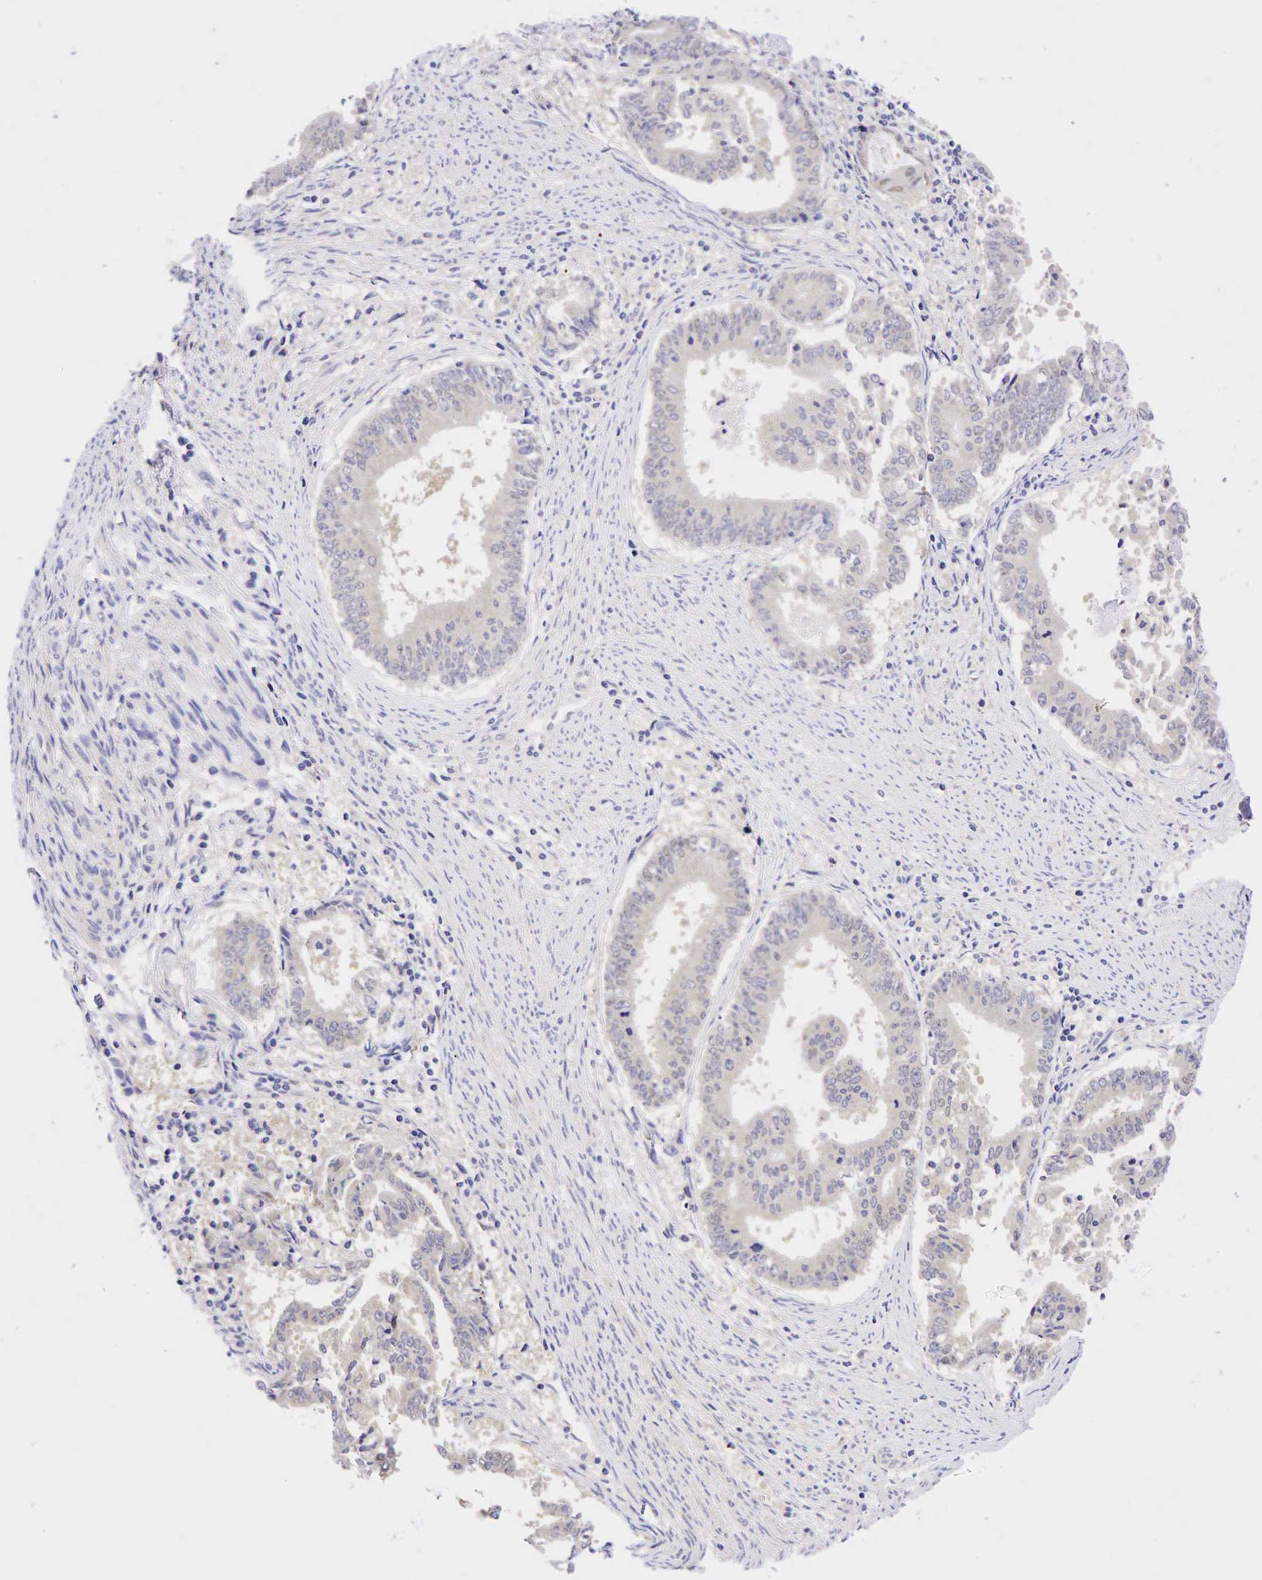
{"staining": {"intensity": "weak", "quantity": "<25%", "location": "nuclear"}, "tissue": "endometrial cancer", "cell_type": "Tumor cells", "image_type": "cancer", "snomed": [{"axis": "morphology", "description": "Adenocarcinoma, NOS"}, {"axis": "topography", "description": "Endometrium"}], "caption": "Human endometrial cancer (adenocarcinoma) stained for a protein using immunohistochemistry (IHC) exhibits no expression in tumor cells.", "gene": "CCND1", "patient": {"sex": "female", "age": 63}}